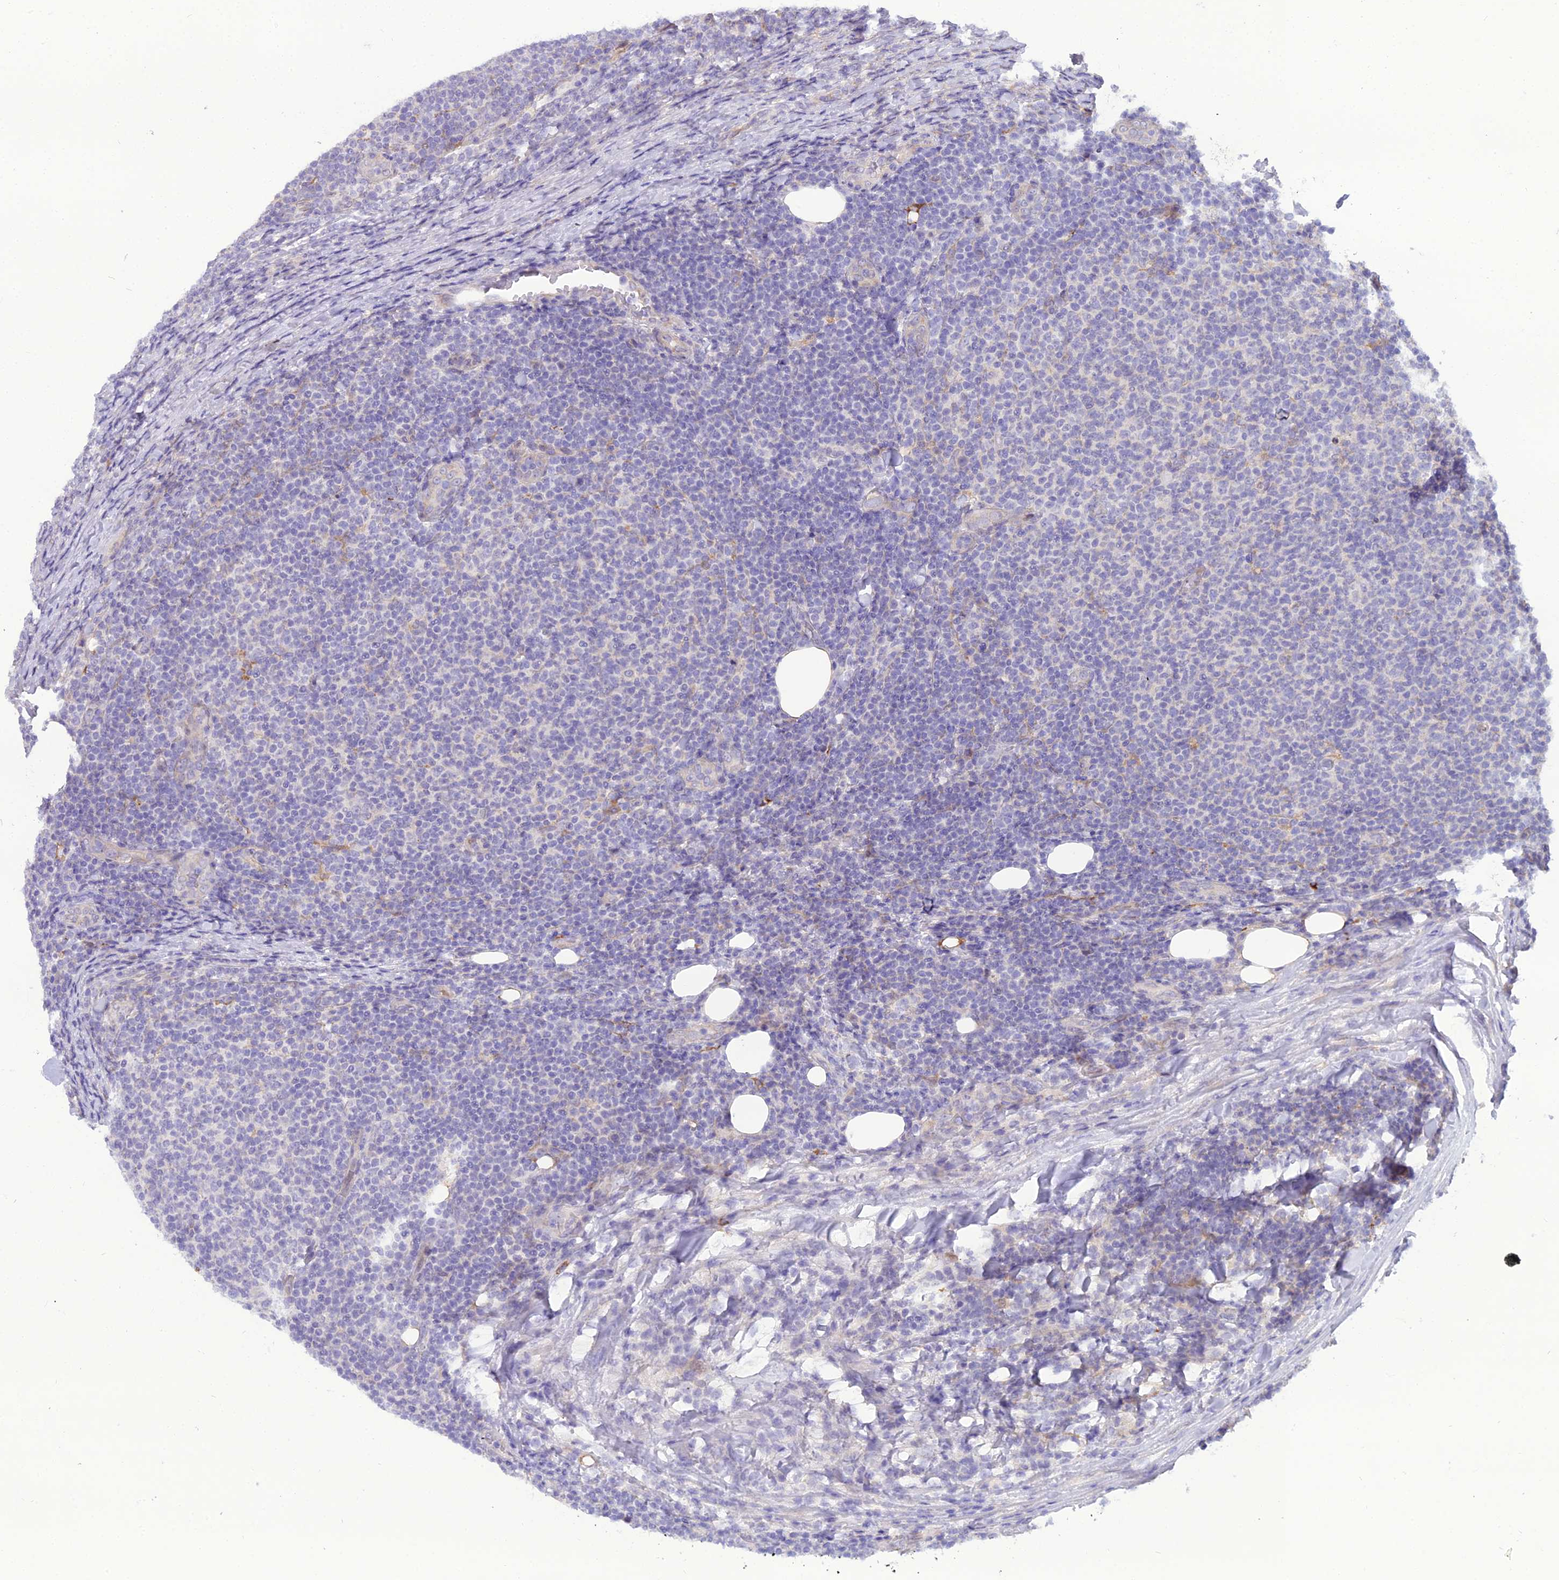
{"staining": {"intensity": "negative", "quantity": "none", "location": "none"}, "tissue": "lymphoma", "cell_type": "Tumor cells", "image_type": "cancer", "snomed": [{"axis": "morphology", "description": "Malignant lymphoma, non-Hodgkin's type, Low grade"}, {"axis": "topography", "description": "Lymph node"}], "caption": "Immunohistochemistry micrograph of lymphoma stained for a protein (brown), which exhibits no expression in tumor cells.", "gene": "MB21D2", "patient": {"sex": "male", "age": 66}}